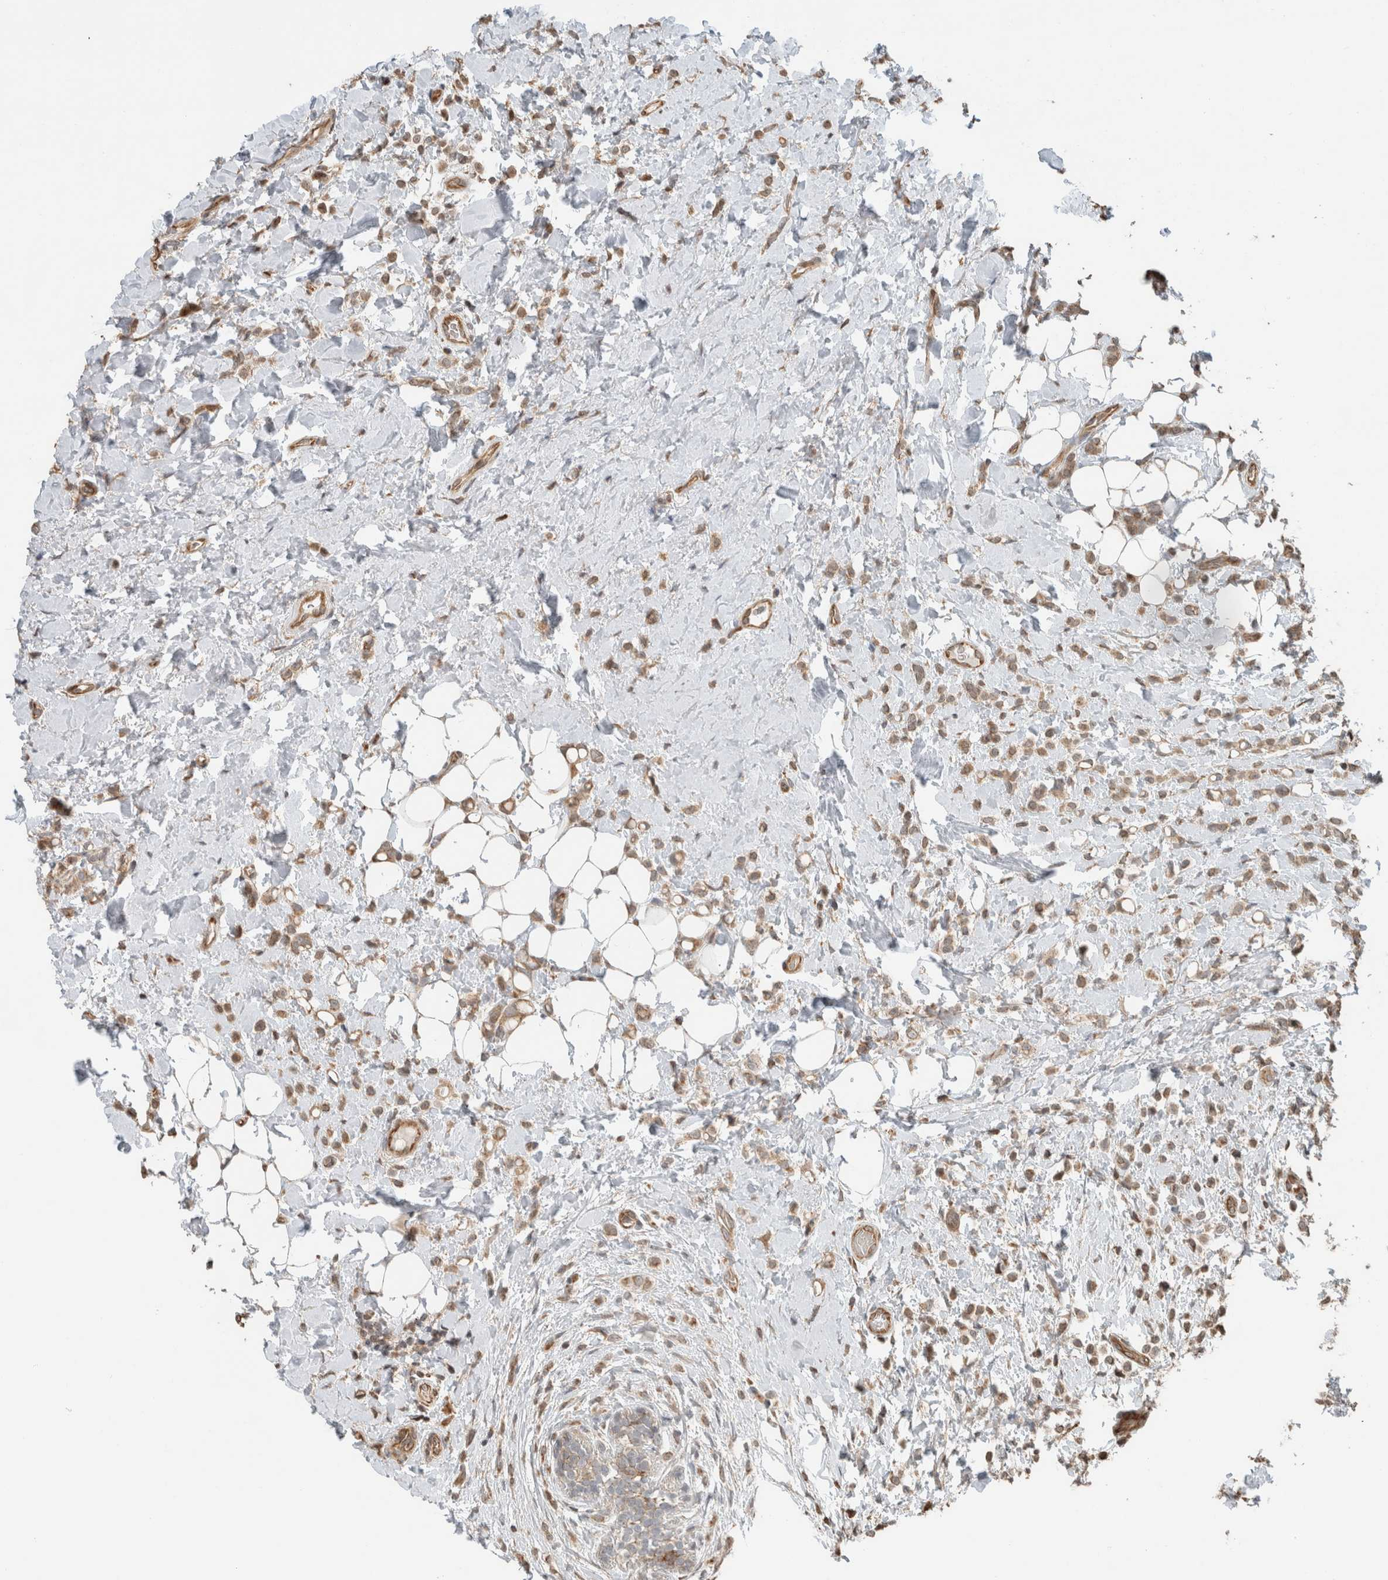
{"staining": {"intensity": "moderate", "quantity": ">75%", "location": "cytoplasmic/membranous"}, "tissue": "breast cancer", "cell_type": "Tumor cells", "image_type": "cancer", "snomed": [{"axis": "morphology", "description": "Normal tissue, NOS"}, {"axis": "morphology", "description": "Lobular carcinoma"}, {"axis": "topography", "description": "Breast"}], "caption": "Immunohistochemical staining of human lobular carcinoma (breast) exhibits medium levels of moderate cytoplasmic/membranous protein expression in approximately >75% of tumor cells. (Brightfield microscopy of DAB IHC at high magnification).", "gene": "GINS4", "patient": {"sex": "female", "age": 50}}